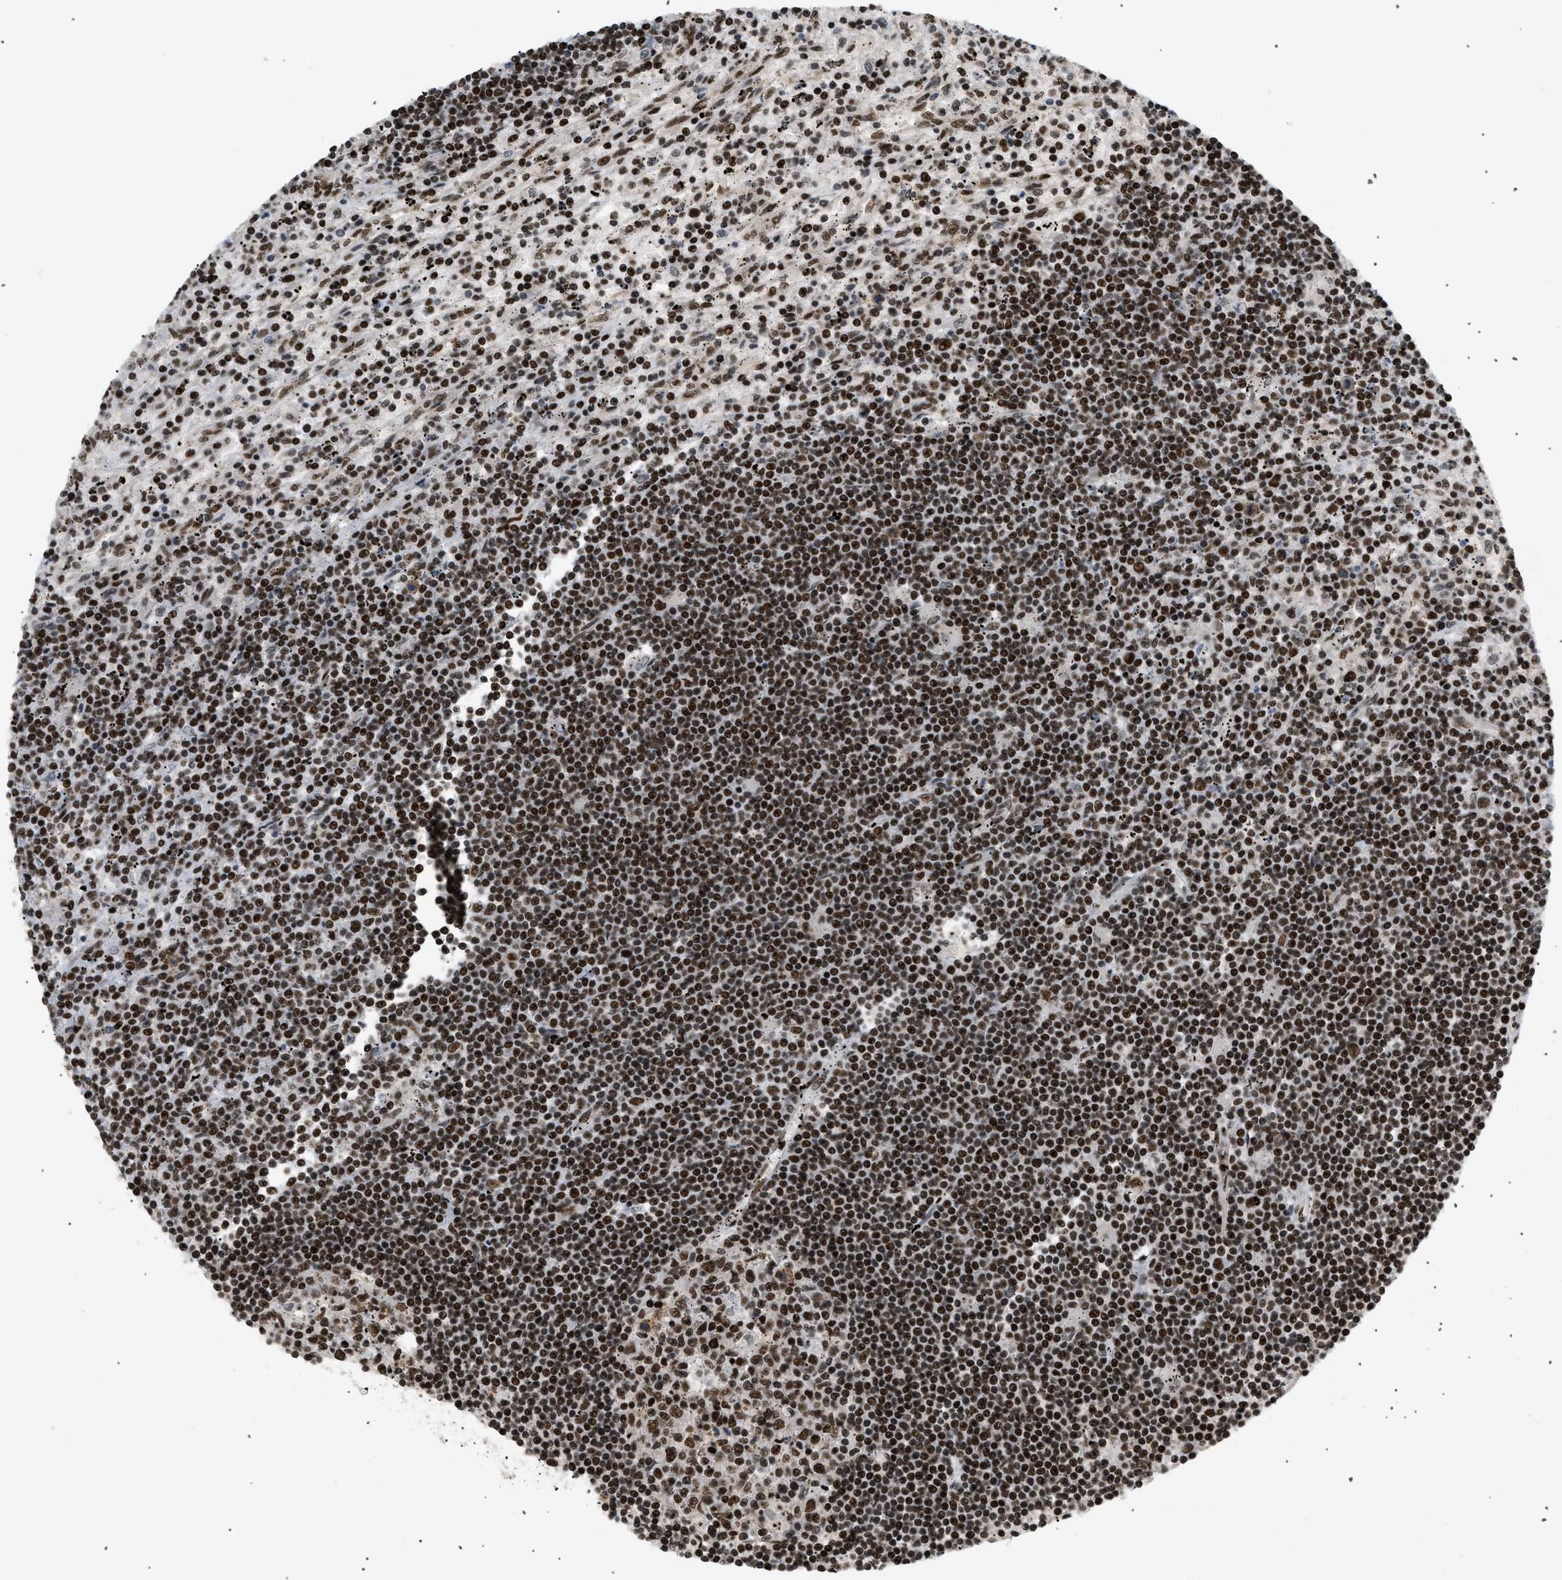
{"staining": {"intensity": "moderate", "quantity": ">75%", "location": "nuclear"}, "tissue": "lymphoma", "cell_type": "Tumor cells", "image_type": "cancer", "snomed": [{"axis": "morphology", "description": "Malignant lymphoma, non-Hodgkin's type, Low grade"}, {"axis": "topography", "description": "Spleen"}], "caption": "Approximately >75% of tumor cells in human malignant lymphoma, non-Hodgkin's type (low-grade) show moderate nuclear protein expression as visualized by brown immunohistochemical staining.", "gene": "RBM5", "patient": {"sex": "male", "age": 76}}